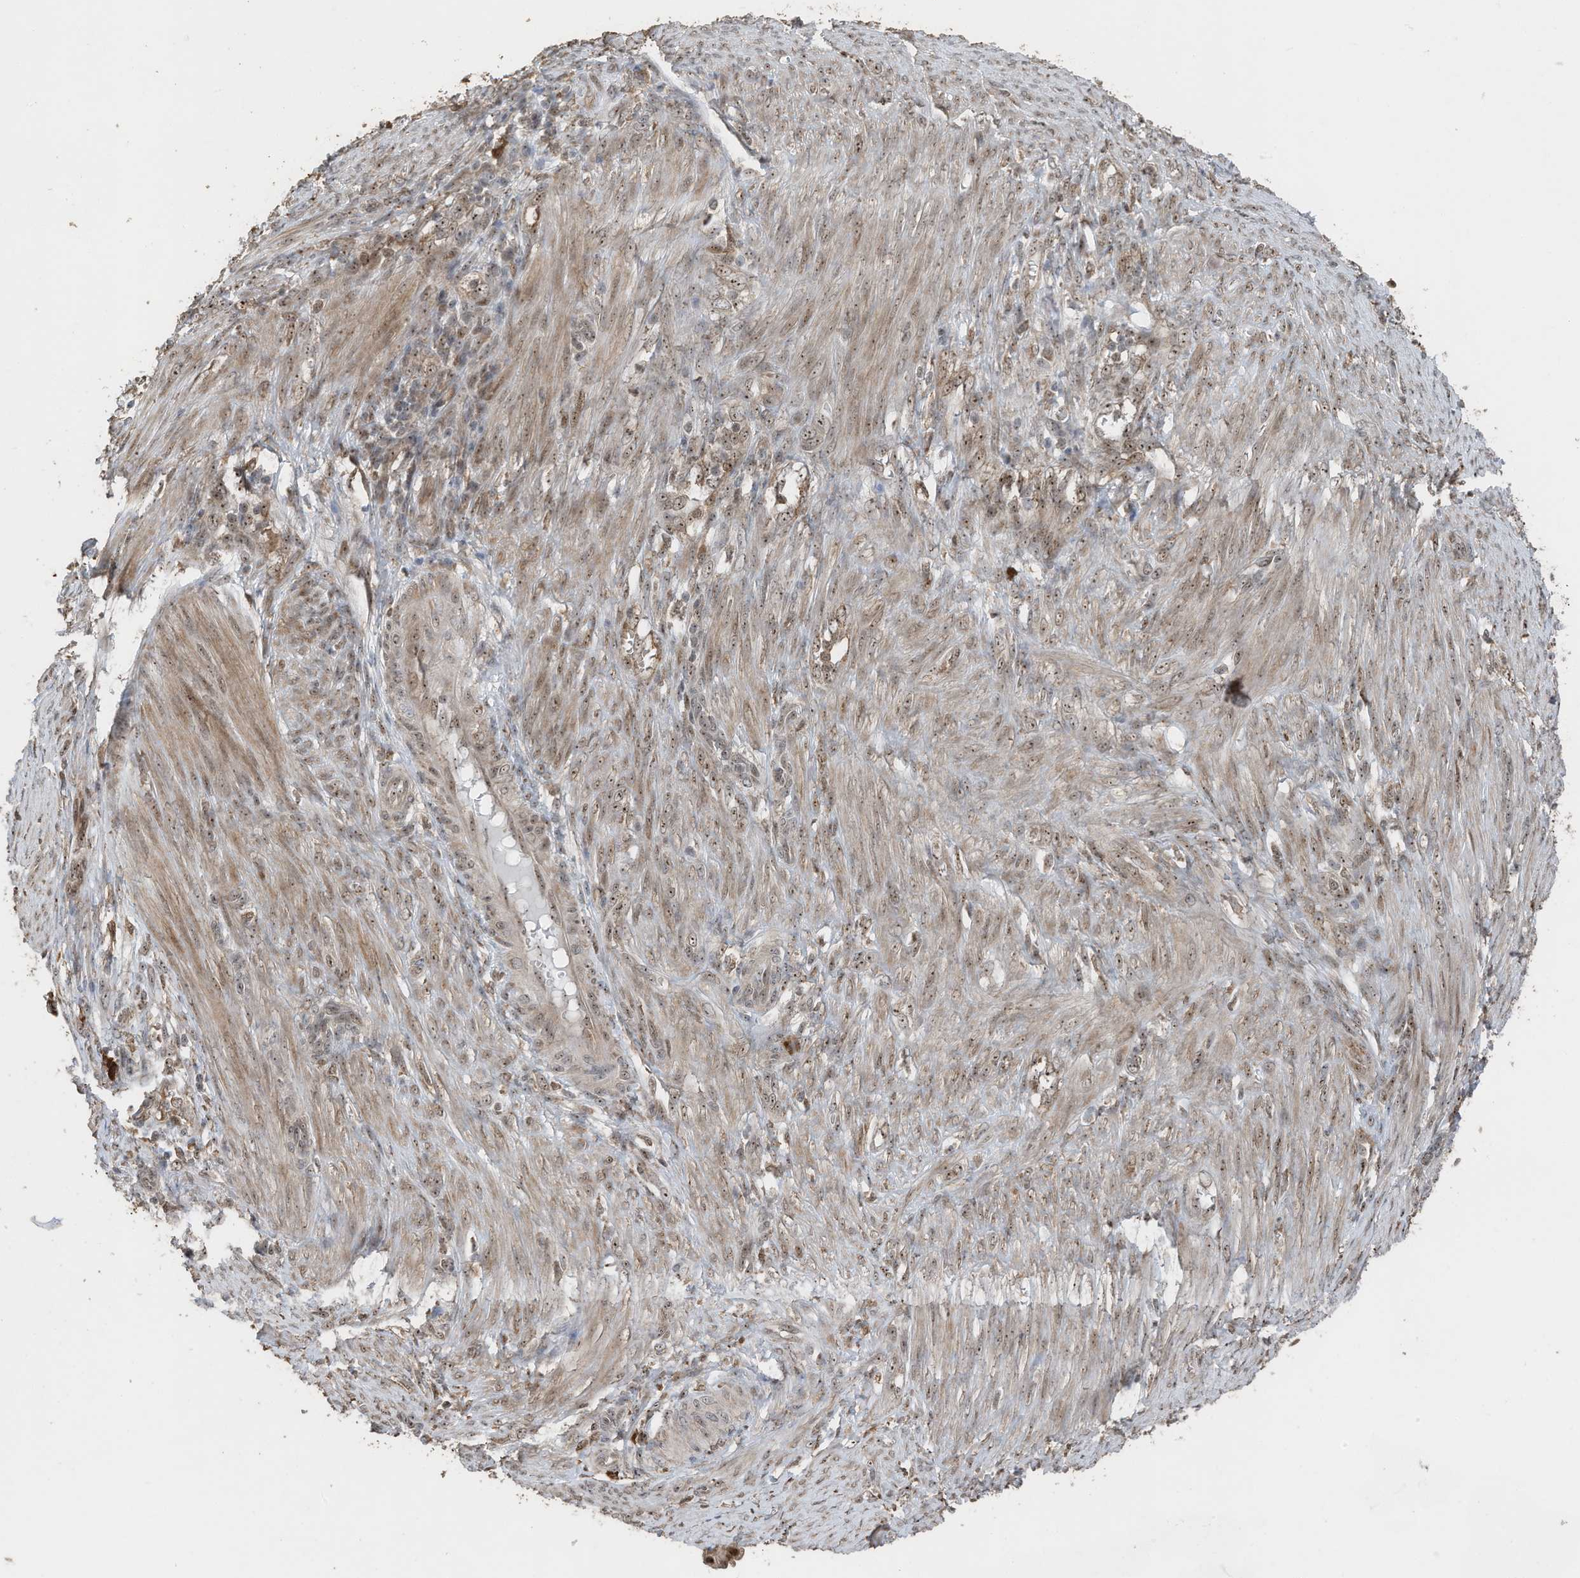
{"staining": {"intensity": "moderate", "quantity": ">75%", "location": "nuclear"}, "tissue": "endometrial cancer", "cell_type": "Tumor cells", "image_type": "cancer", "snomed": [{"axis": "morphology", "description": "Adenocarcinoma, NOS"}, {"axis": "topography", "description": "Endometrium"}], "caption": "Endometrial adenocarcinoma was stained to show a protein in brown. There is medium levels of moderate nuclear staining in about >75% of tumor cells.", "gene": "ERLEC1", "patient": {"sex": "female", "age": 51}}